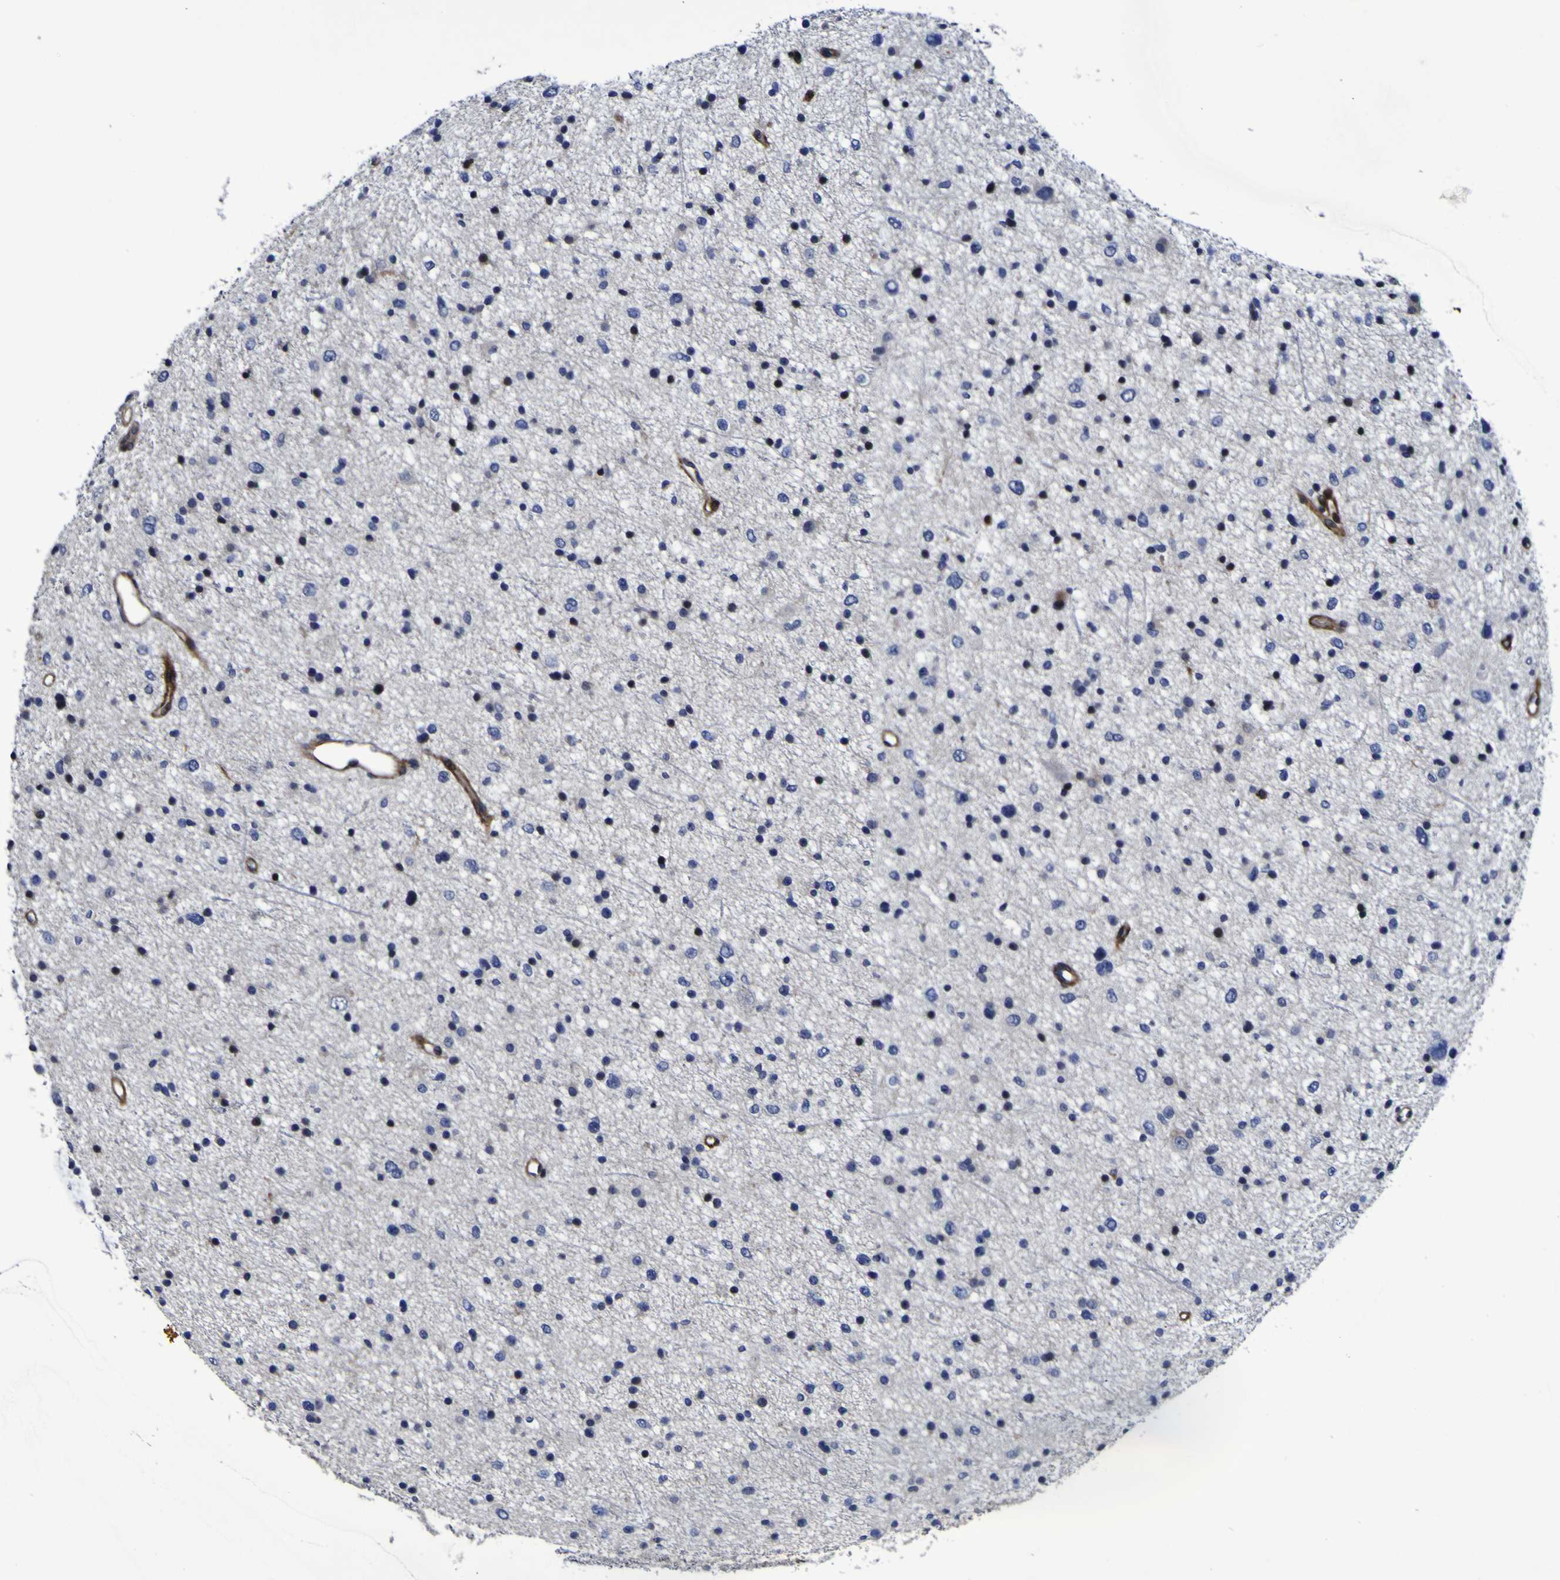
{"staining": {"intensity": "negative", "quantity": "none", "location": "none"}, "tissue": "glioma", "cell_type": "Tumor cells", "image_type": "cancer", "snomed": [{"axis": "morphology", "description": "Glioma, malignant, Low grade"}, {"axis": "topography", "description": "Brain"}], "caption": "This is an IHC micrograph of human glioma. There is no expression in tumor cells.", "gene": "MGLL", "patient": {"sex": "female", "age": 37}}